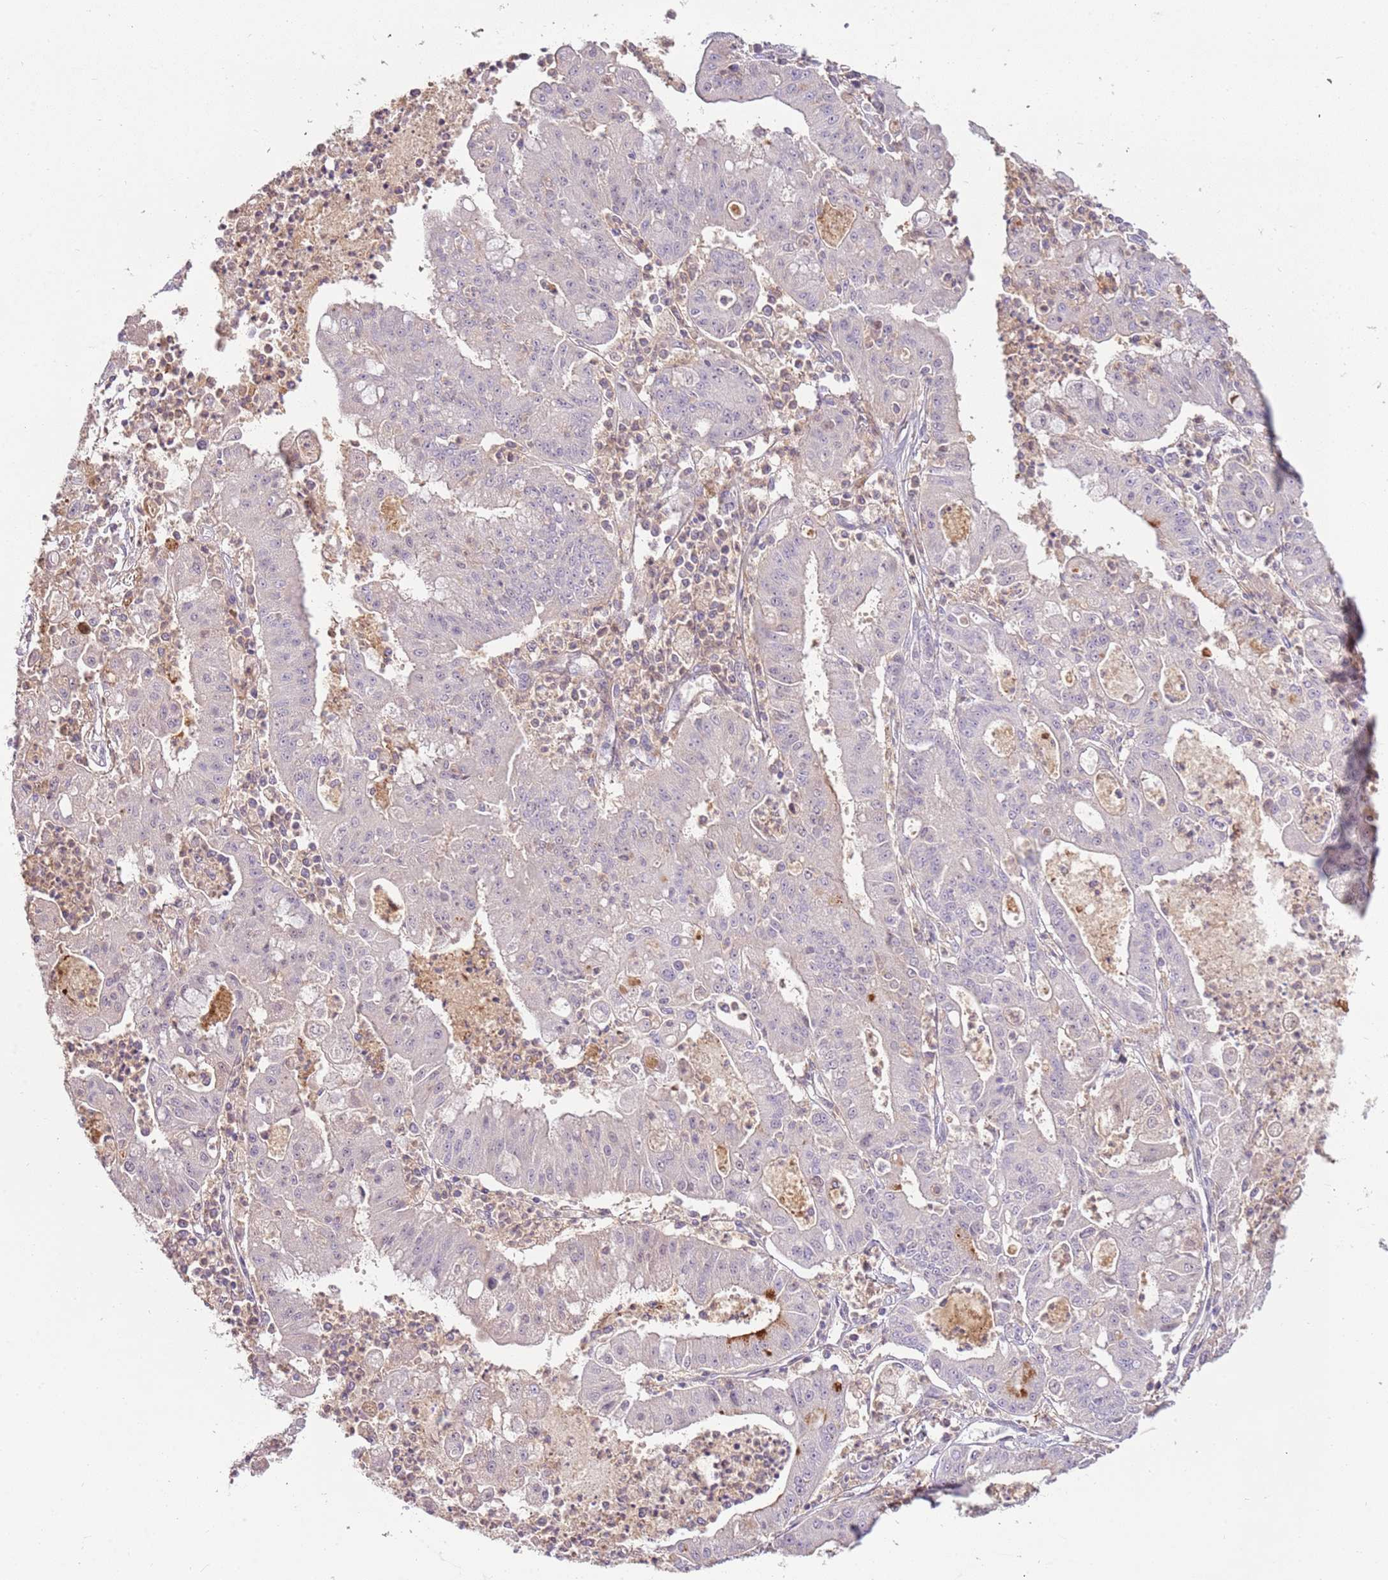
{"staining": {"intensity": "negative", "quantity": "none", "location": "none"}, "tissue": "ovarian cancer", "cell_type": "Tumor cells", "image_type": "cancer", "snomed": [{"axis": "morphology", "description": "Cystadenocarcinoma, mucinous, NOS"}, {"axis": "topography", "description": "Ovary"}], "caption": "The image reveals no staining of tumor cells in ovarian mucinous cystadenocarcinoma.", "gene": "ARHGAP5", "patient": {"sex": "female", "age": 70}}